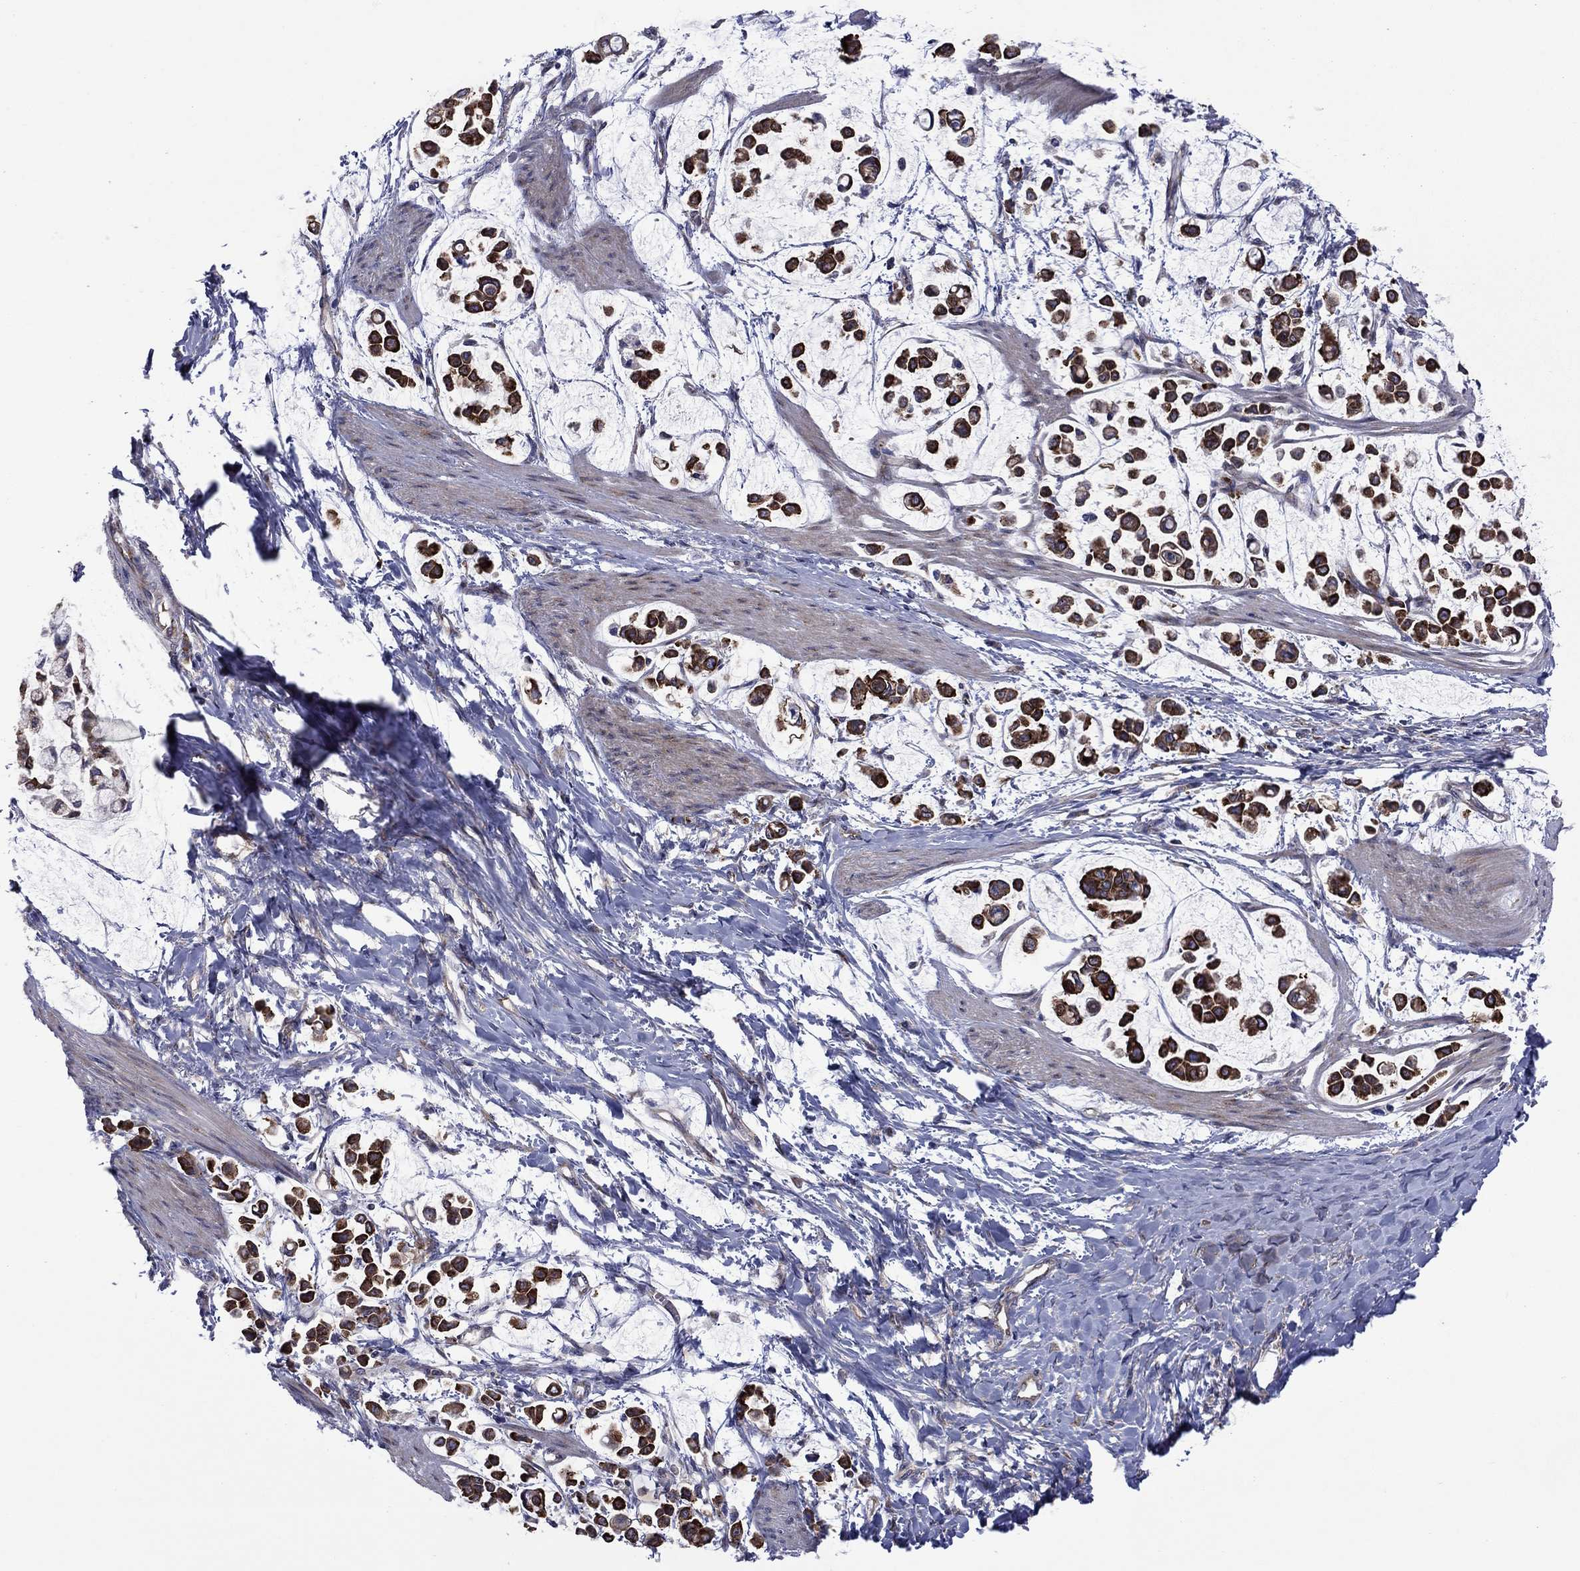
{"staining": {"intensity": "strong", "quantity": ">75%", "location": "cytoplasmic/membranous"}, "tissue": "stomach cancer", "cell_type": "Tumor cells", "image_type": "cancer", "snomed": [{"axis": "morphology", "description": "Adenocarcinoma, NOS"}, {"axis": "topography", "description": "Stomach"}], "caption": "Approximately >75% of tumor cells in stomach adenocarcinoma demonstrate strong cytoplasmic/membranous protein positivity as visualized by brown immunohistochemical staining.", "gene": "GPR155", "patient": {"sex": "male", "age": 82}}